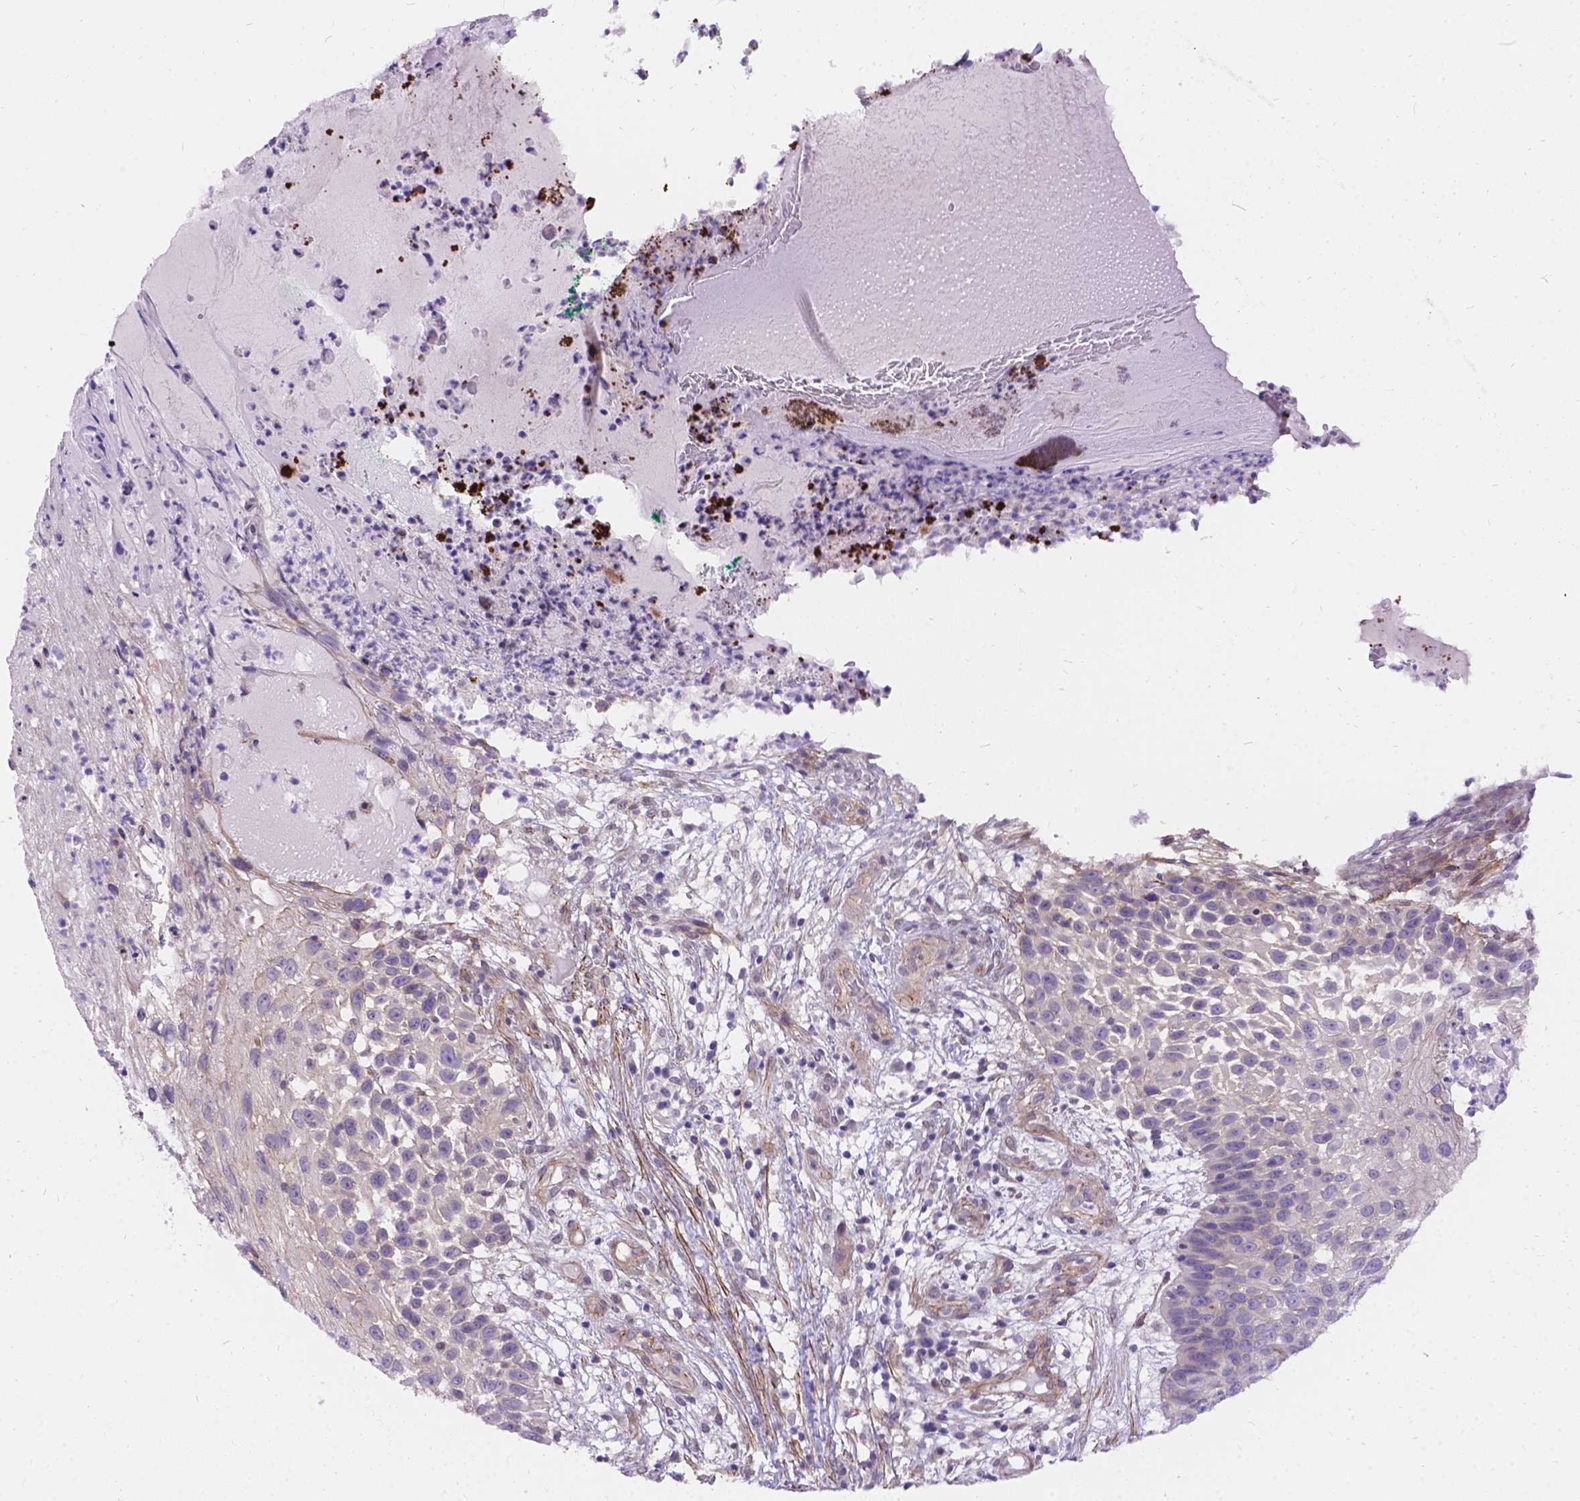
{"staining": {"intensity": "negative", "quantity": "none", "location": "none"}, "tissue": "skin cancer", "cell_type": "Tumor cells", "image_type": "cancer", "snomed": [{"axis": "morphology", "description": "Squamous cell carcinoma, NOS"}, {"axis": "topography", "description": "Skin"}], "caption": "Tumor cells are negative for protein expression in human skin cancer. (Immunohistochemistry (ihc), brightfield microscopy, high magnification).", "gene": "PALS1", "patient": {"sex": "male", "age": 92}}